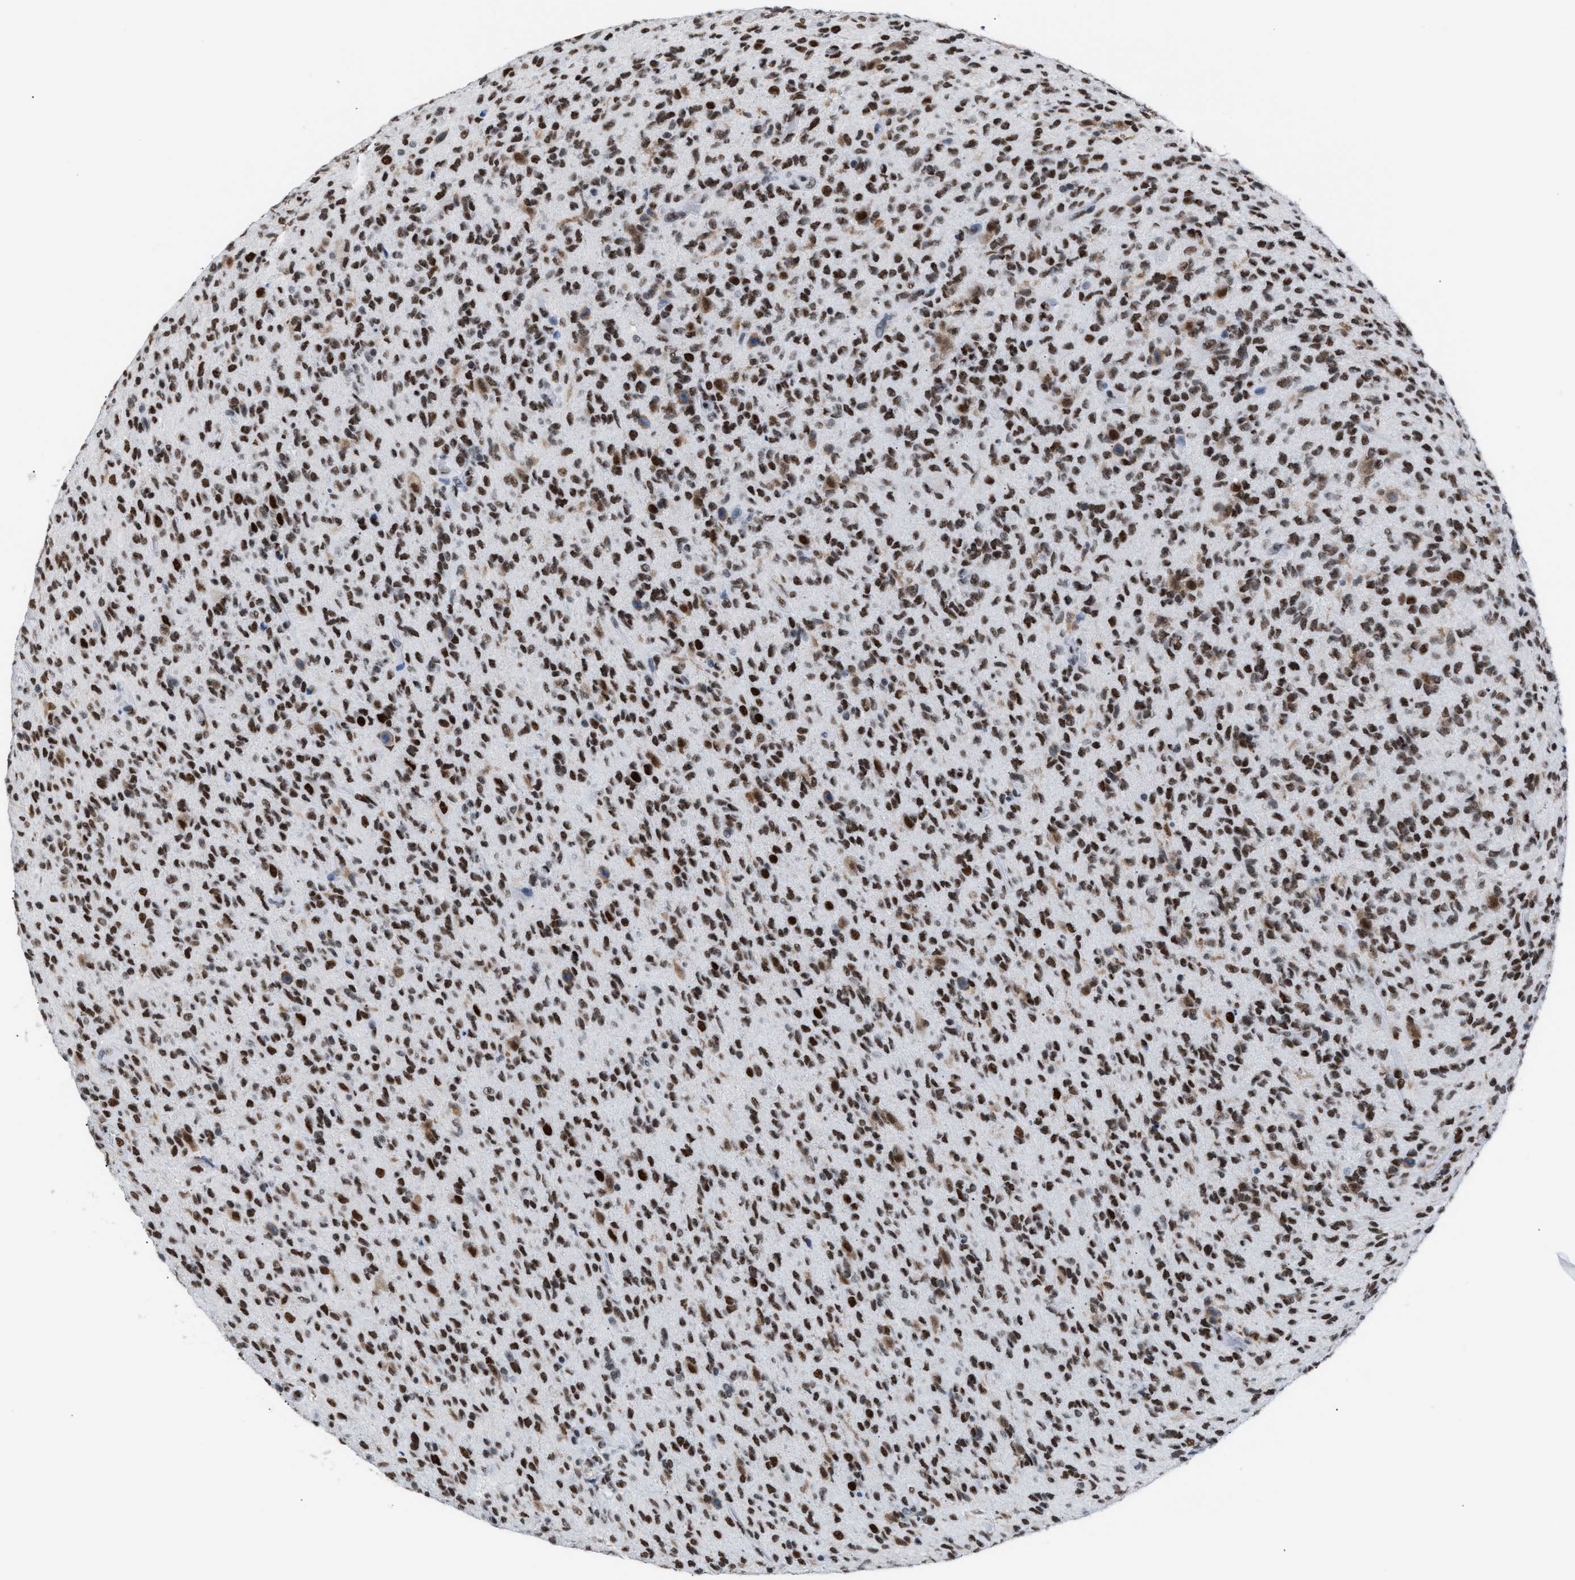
{"staining": {"intensity": "moderate", "quantity": ">75%", "location": "cytoplasmic/membranous"}, "tissue": "glioma", "cell_type": "Tumor cells", "image_type": "cancer", "snomed": [{"axis": "morphology", "description": "Glioma, malignant, High grade"}, {"axis": "topography", "description": "Brain"}], "caption": "Protein analysis of malignant glioma (high-grade) tissue demonstrates moderate cytoplasmic/membranous expression in about >75% of tumor cells.", "gene": "CCAR2", "patient": {"sex": "male", "age": 71}}